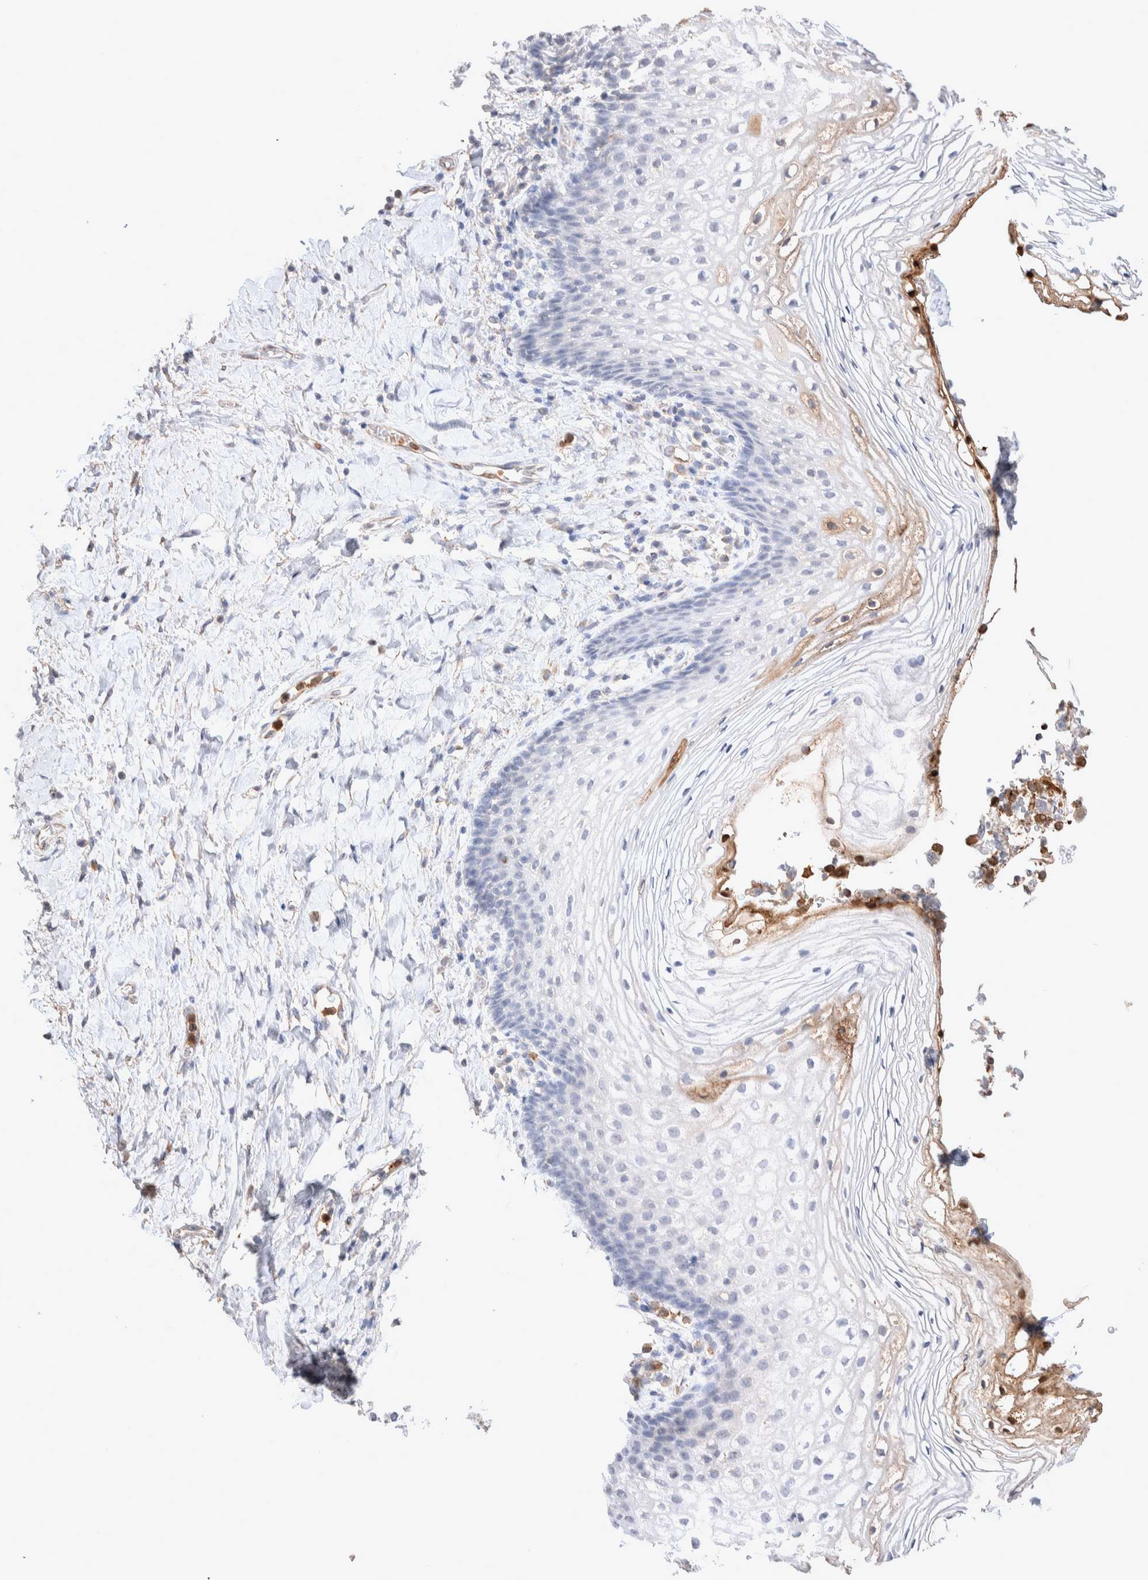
{"staining": {"intensity": "negative", "quantity": "none", "location": "none"}, "tissue": "vagina", "cell_type": "Squamous epithelial cells", "image_type": "normal", "snomed": [{"axis": "morphology", "description": "Normal tissue, NOS"}, {"axis": "topography", "description": "Vagina"}], "caption": "A high-resolution histopathology image shows immunohistochemistry staining of normal vagina, which exhibits no significant positivity in squamous epithelial cells. The staining is performed using DAB brown chromogen with nuclei counter-stained in using hematoxylin.", "gene": "FFAR2", "patient": {"sex": "female", "age": 60}}